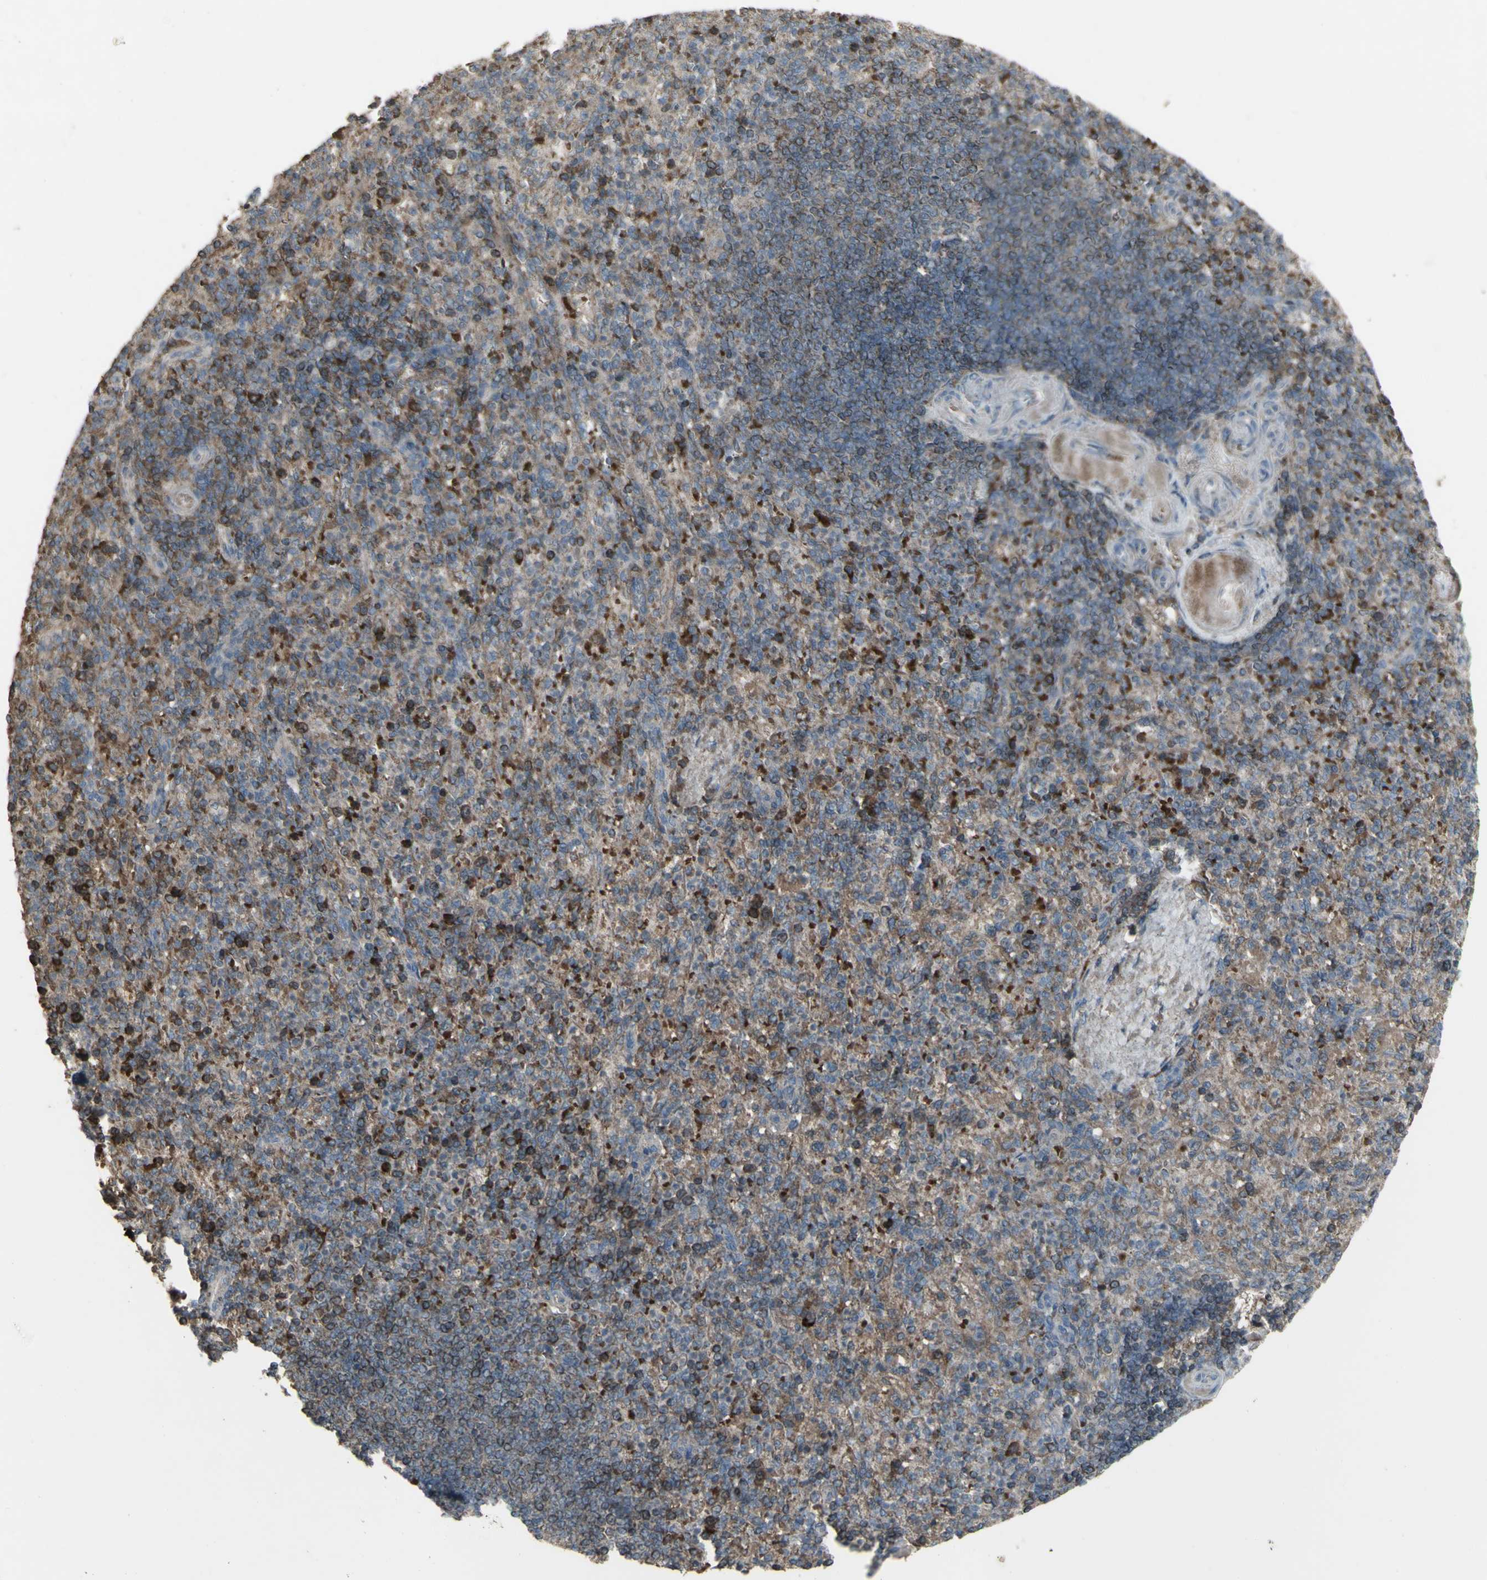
{"staining": {"intensity": "moderate", "quantity": "25%-75%", "location": "cytoplasmic/membranous"}, "tissue": "spleen", "cell_type": "Cells in red pulp", "image_type": "normal", "snomed": [{"axis": "morphology", "description": "Normal tissue, NOS"}, {"axis": "topography", "description": "Spleen"}], "caption": "Immunohistochemistry (IHC) micrograph of benign spleen: spleen stained using immunohistochemistry (IHC) shows medium levels of moderate protein expression localized specifically in the cytoplasmic/membranous of cells in red pulp, appearing as a cytoplasmic/membranous brown color.", "gene": "SHC1", "patient": {"sex": "female", "age": 74}}